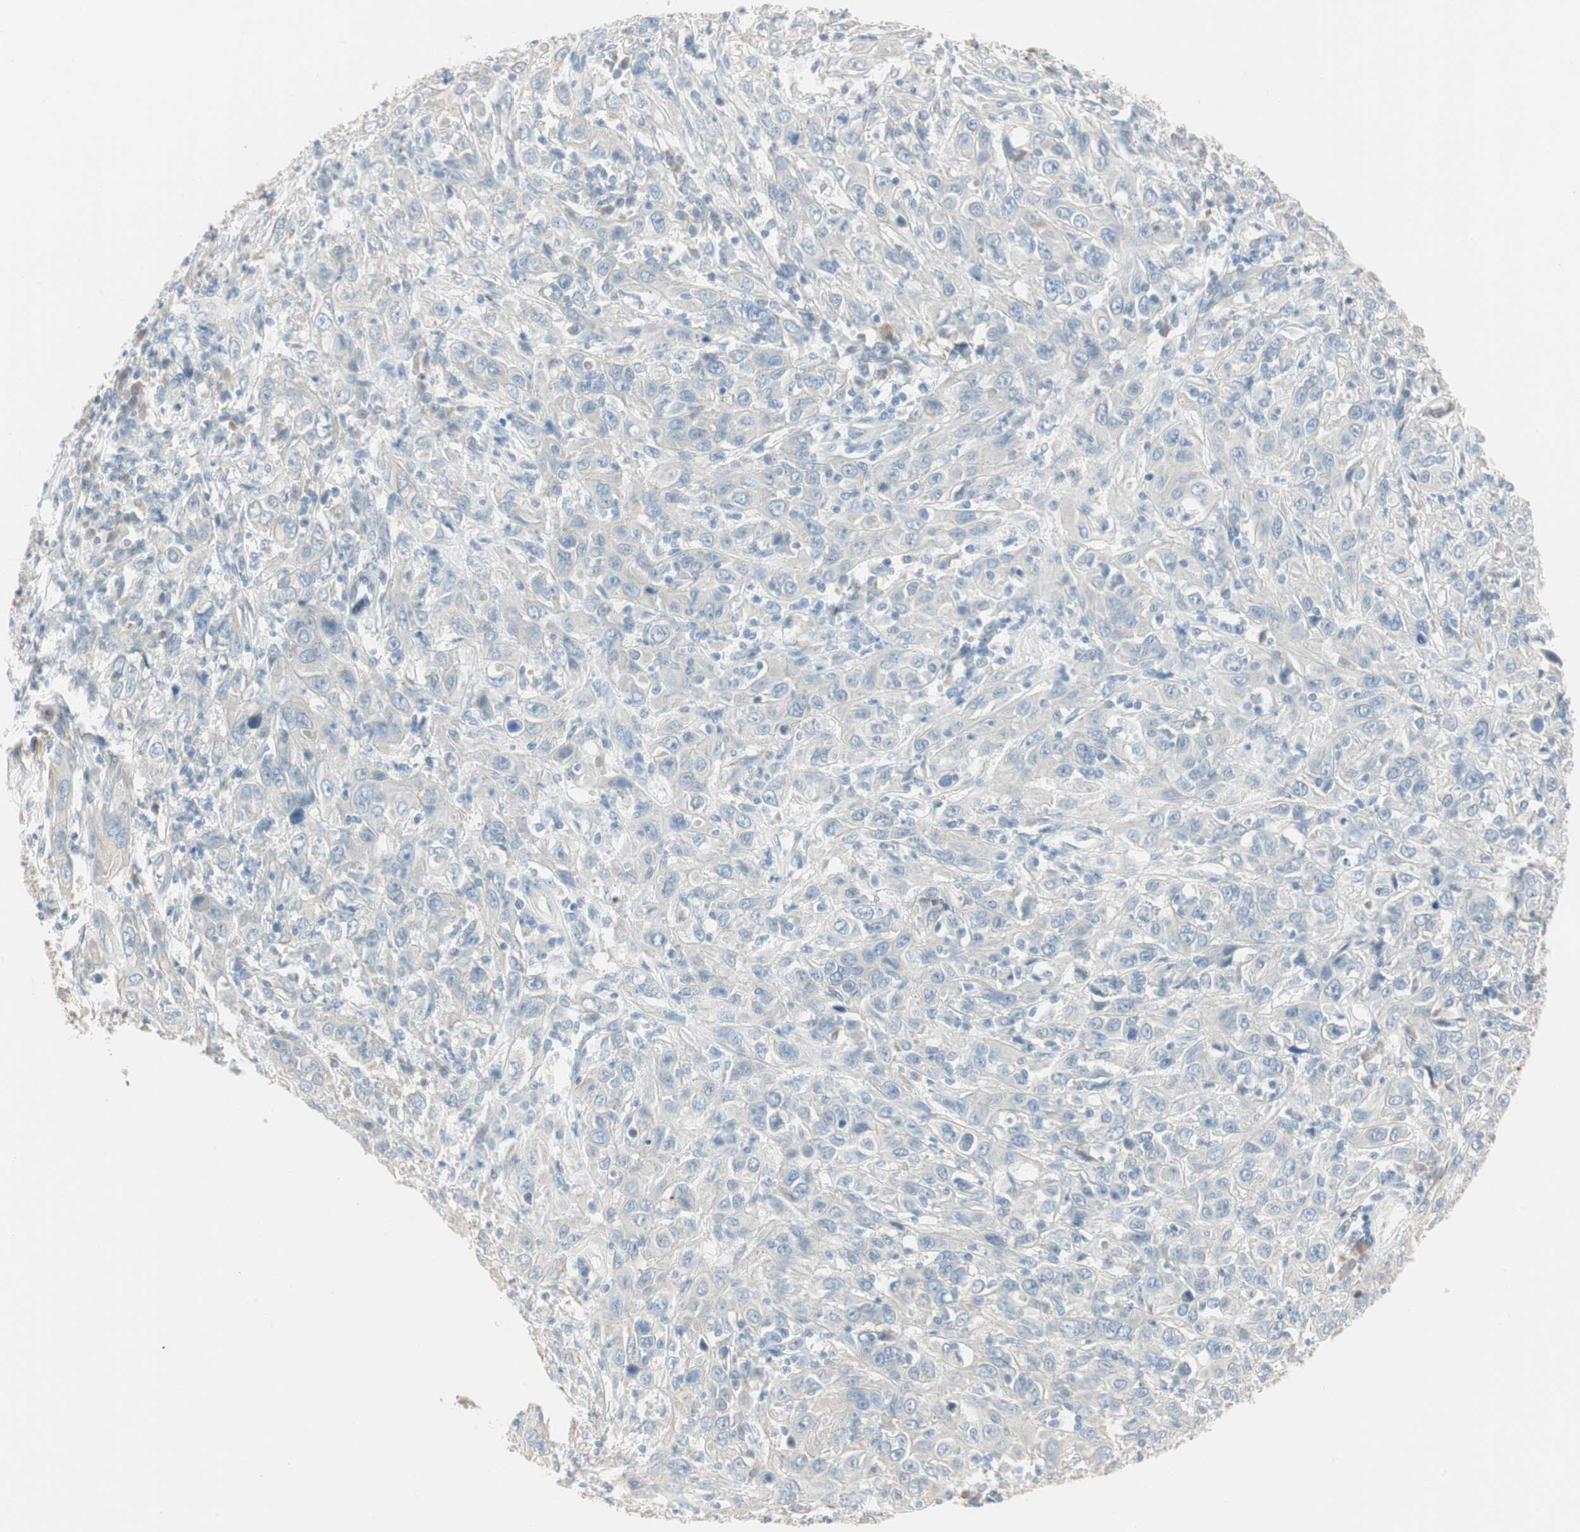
{"staining": {"intensity": "negative", "quantity": "none", "location": "none"}, "tissue": "cervical cancer", "cell_type": "Tumor cells", "image_type": "cancer", "snomed": [{"axis": "morphology", "description": "Squamous cell carcinoma, NOS"}, {"axis": "topography", "description": "Cervix"}], "caption": "Tumor cells show no significant protein staining in cervical cancer (squamous cell carcinoma).", "gene": "SPINK4", "patient": {"sex": "female", "age": 46}}